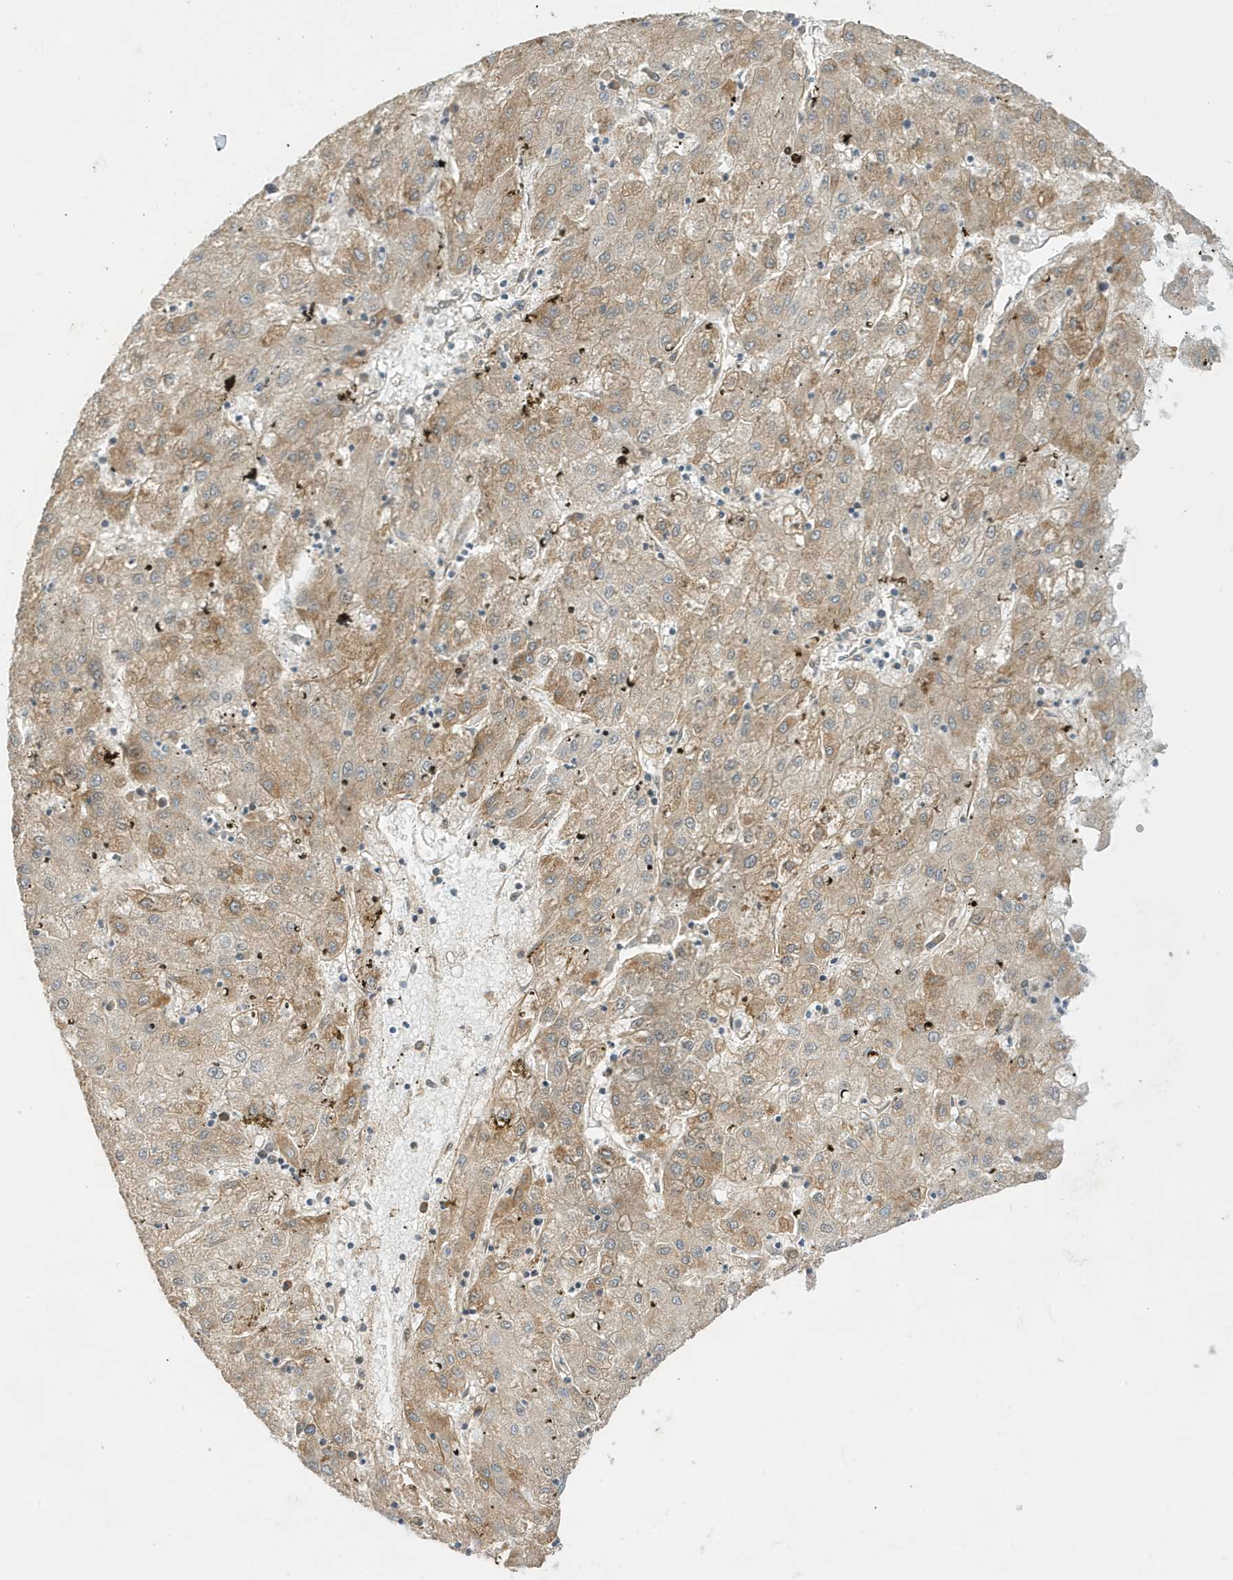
{"staining": {"intensity": "weak", "quantity": ">75%", "location": "cytoplasmic/membranous"}, "tissue": "liver cancer", "cell_type": "Tumor cells", "image_type": "cancer", "snomed": [{"axis": "morphology", "description": "Carcinoma, Hepatocellular, NOS"}, {"axis": "topography", "description": "Liver"}], "caption": "DAB immunohistochemical staining of liver cancer shows weak cytoplasmic/membranous protein staining in about >75% of tumor cells. (Stains: DAB in brown, nuclei in blue, Microscopy: brightfield microscopy at high magnification).", "gene": "SCARF2", "patient": {"sex": "male", "age": 72}}